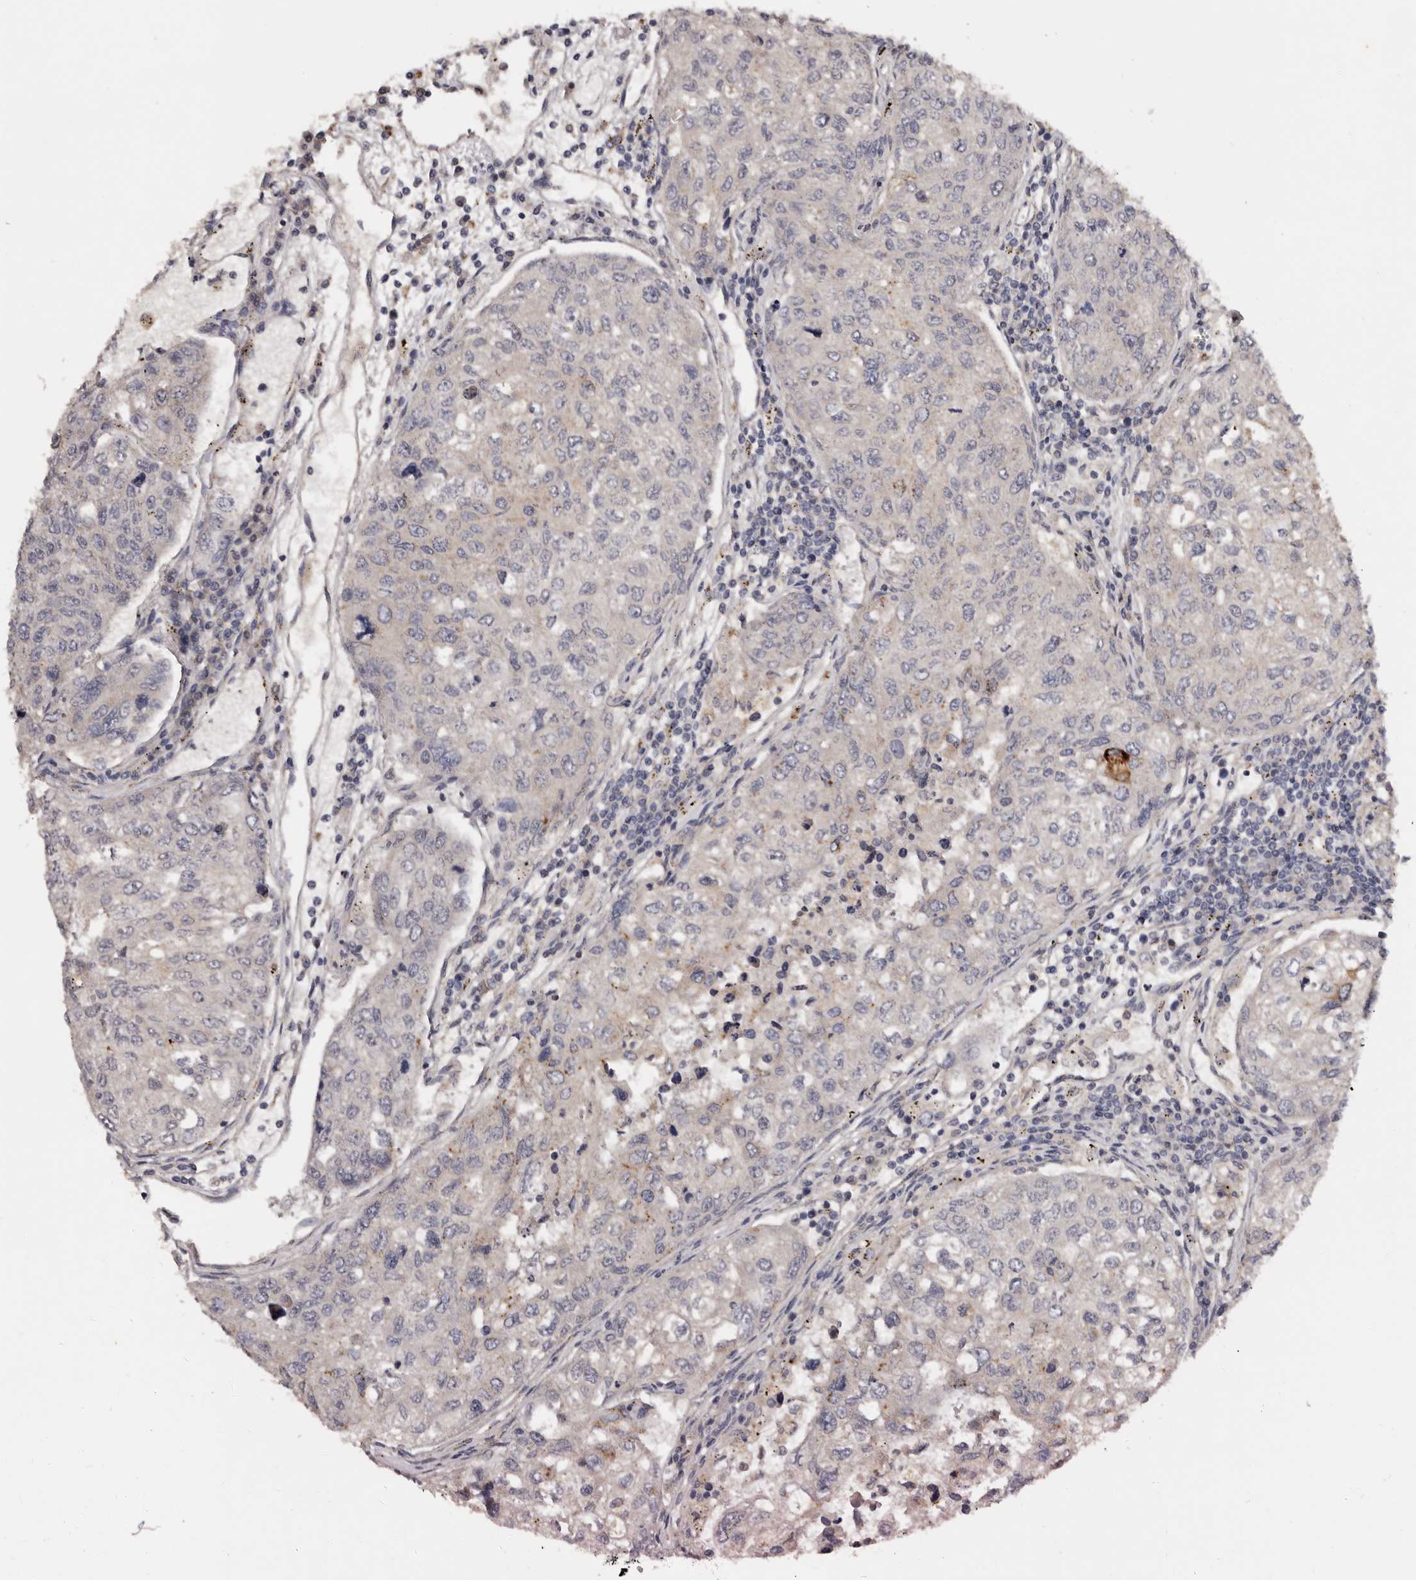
{"staining": {"intensity": "negative", "quantity": "none", "location": "none"}, "tissue": "urothelial cancer", "cell_type": "Tumor cells", "image_type": "cancer", "snomed": [{"axis": "morphology", "description": "Urothelial carcinoma, High grade"}, {"axis": "topography", "description": "Lymph node"}, {"axis": "topography", "description": "Urinary bladder"}], "caption": "Protein analysis of high-grade urothelial carcinoma displays no significant staining in tumor cells.", "gene": "DAP", "patient": {"sex": "male", "age": 51}}